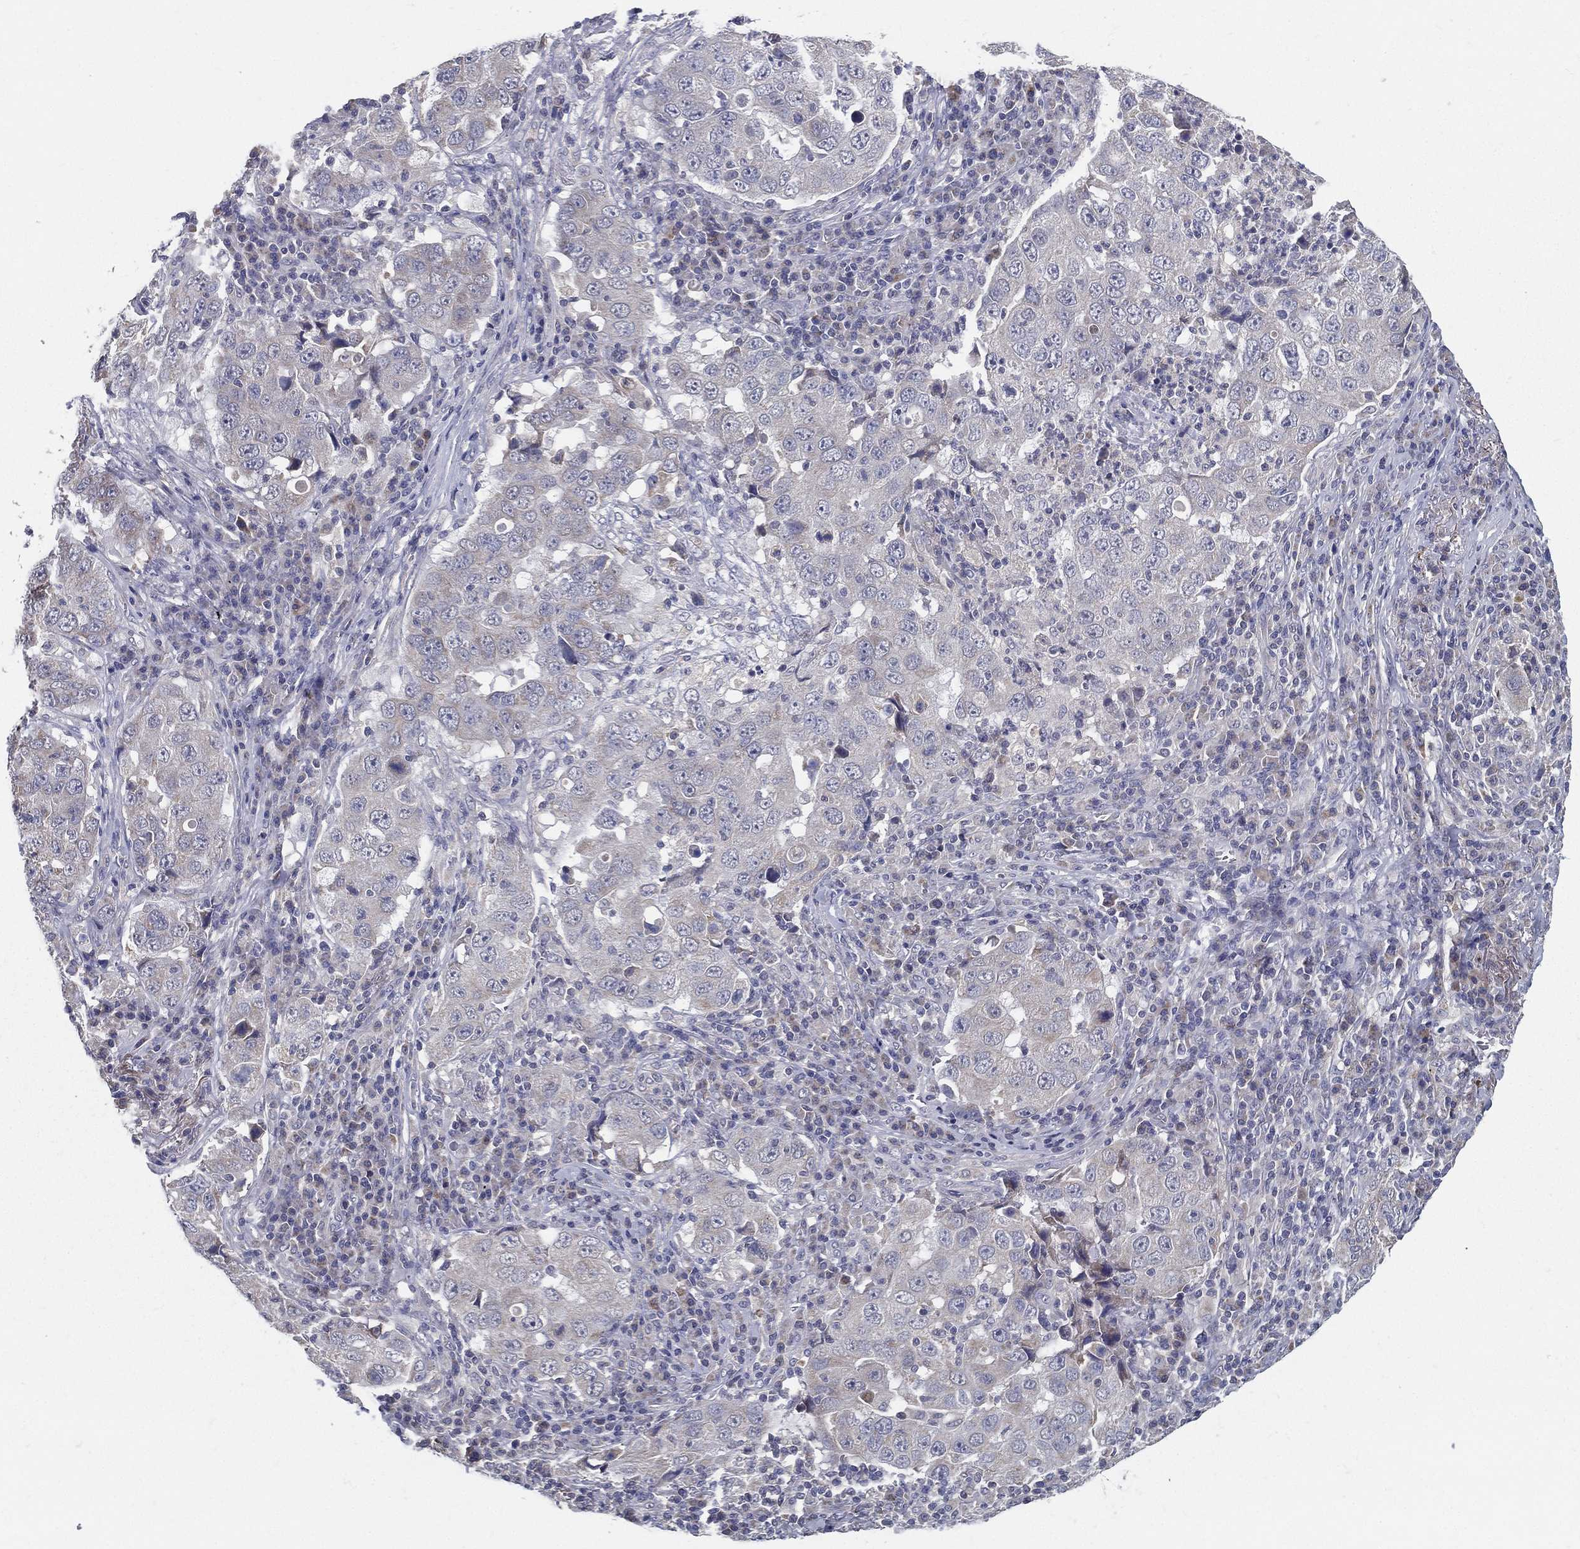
{"staining": {"intensity": "negative", "quantity": "none", "location": "none"}, "tissue": "lung cancer", "cell_type": "Tumor cells", "image_type": "cancer", "snomed": [{"axis": "morphology", "description": "Adenocarcinoma, NOS"}, {"axis": "topography", "description": "Lung"}], "caption": "Image shows no significant protein staining in tumor cells of lung cancer. (Brightfield microscopy of DAB (3,3'-diaminobenzidine) immunohistochemistry (IHC) at high magnification).", "gene": "PCSK1", "patient": {"sex": "male", "age": 73}}